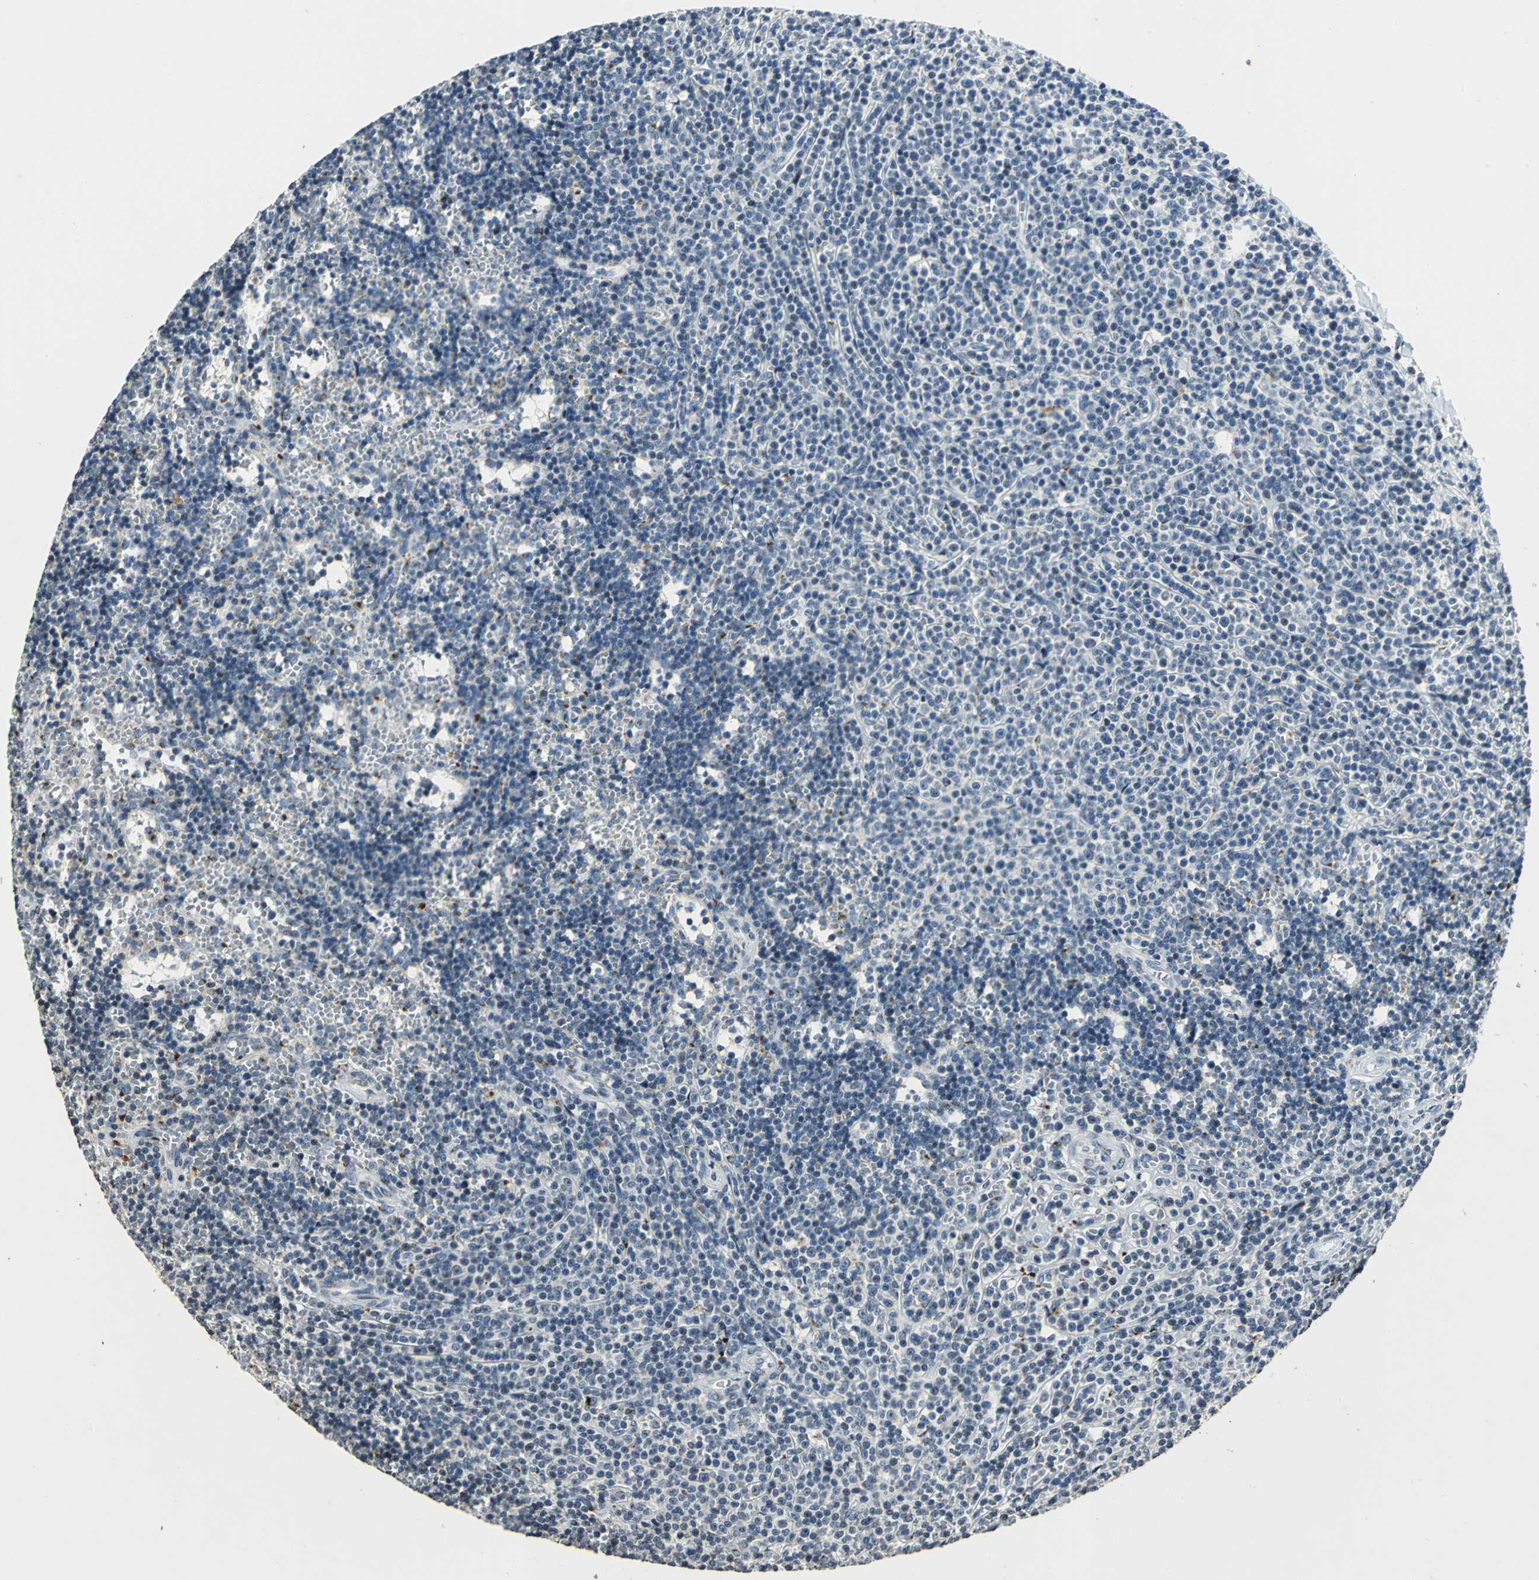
{"staining": {"intensity": "negative", "quantity": "none", "location": "none"}, "tissue": "lymphoma", "cell_type": "Tumor cells", "image_type": "cancer", "snomed": [{"axis": "morphology", "description": "Malignant lymphoma, non-Hodgkin's type, Low grade"}, {"axis": "topography", "description": "Spleen"}], "caption": "The image displays no significant positivity in tumor cells of lymphoma.", "gene": "TMEM115", "patient": {"sex": "male", "age": 60}}